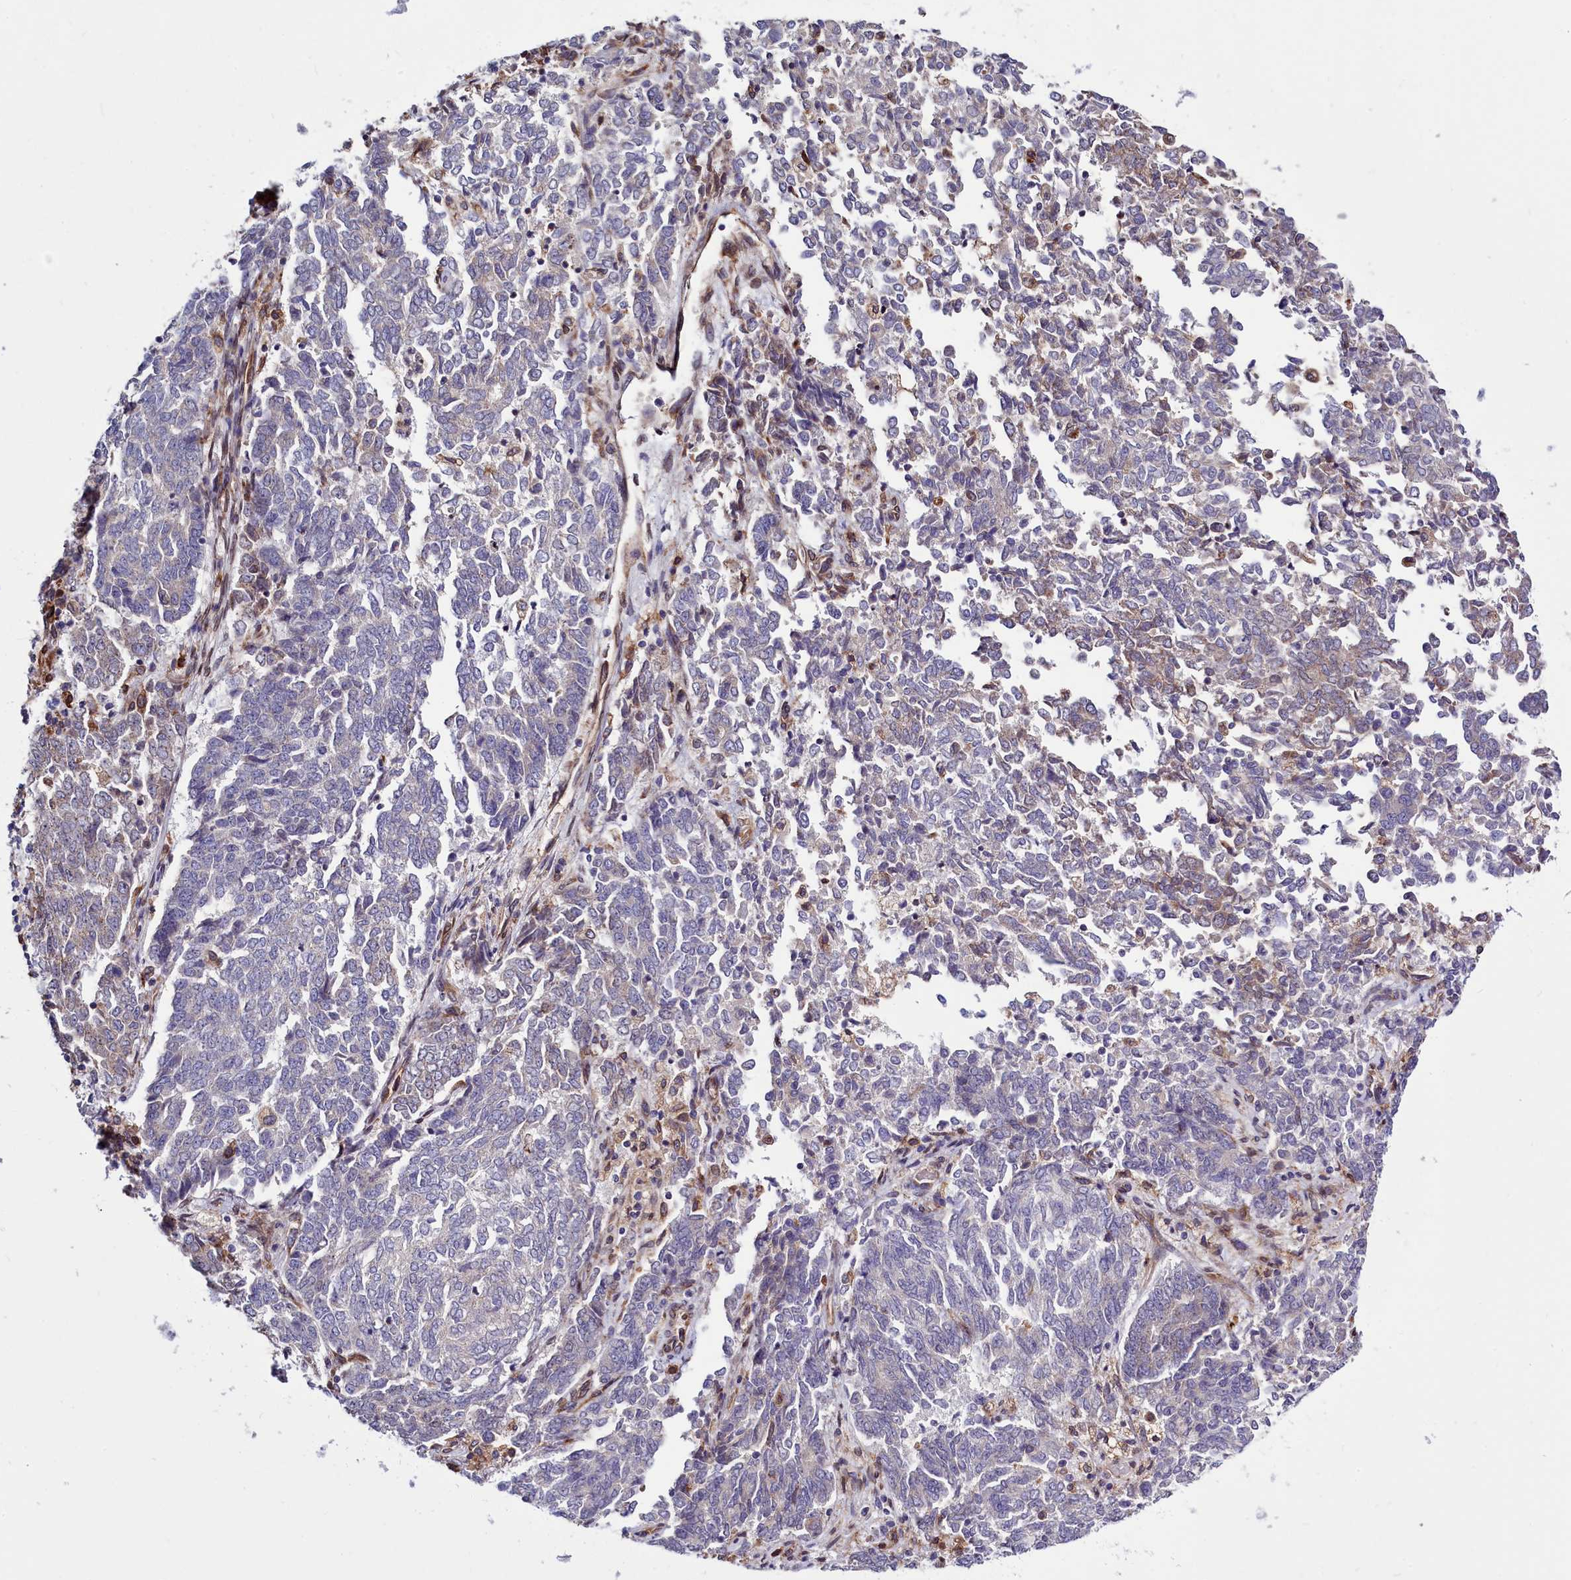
{"staining": {"intensity": "negative", "quantity": "none", "location": "none"}, "tissue": "endometrial cancer", "cell_type": "Tumor cells", "image_type": "cancer", "snomed": [{"axis": "morphology", "description": "Adenocarcinoma, NOS"}, {"axis": "topography", "description": "Endometrium"}], "caption": "Immunohistochemistry (IHC) of human adenocarcinoma (endometrial) demonstrates no staining in tumor cells.", "gene": "RAPGEF4", "patient": {"sex": "female", "age": 80}}